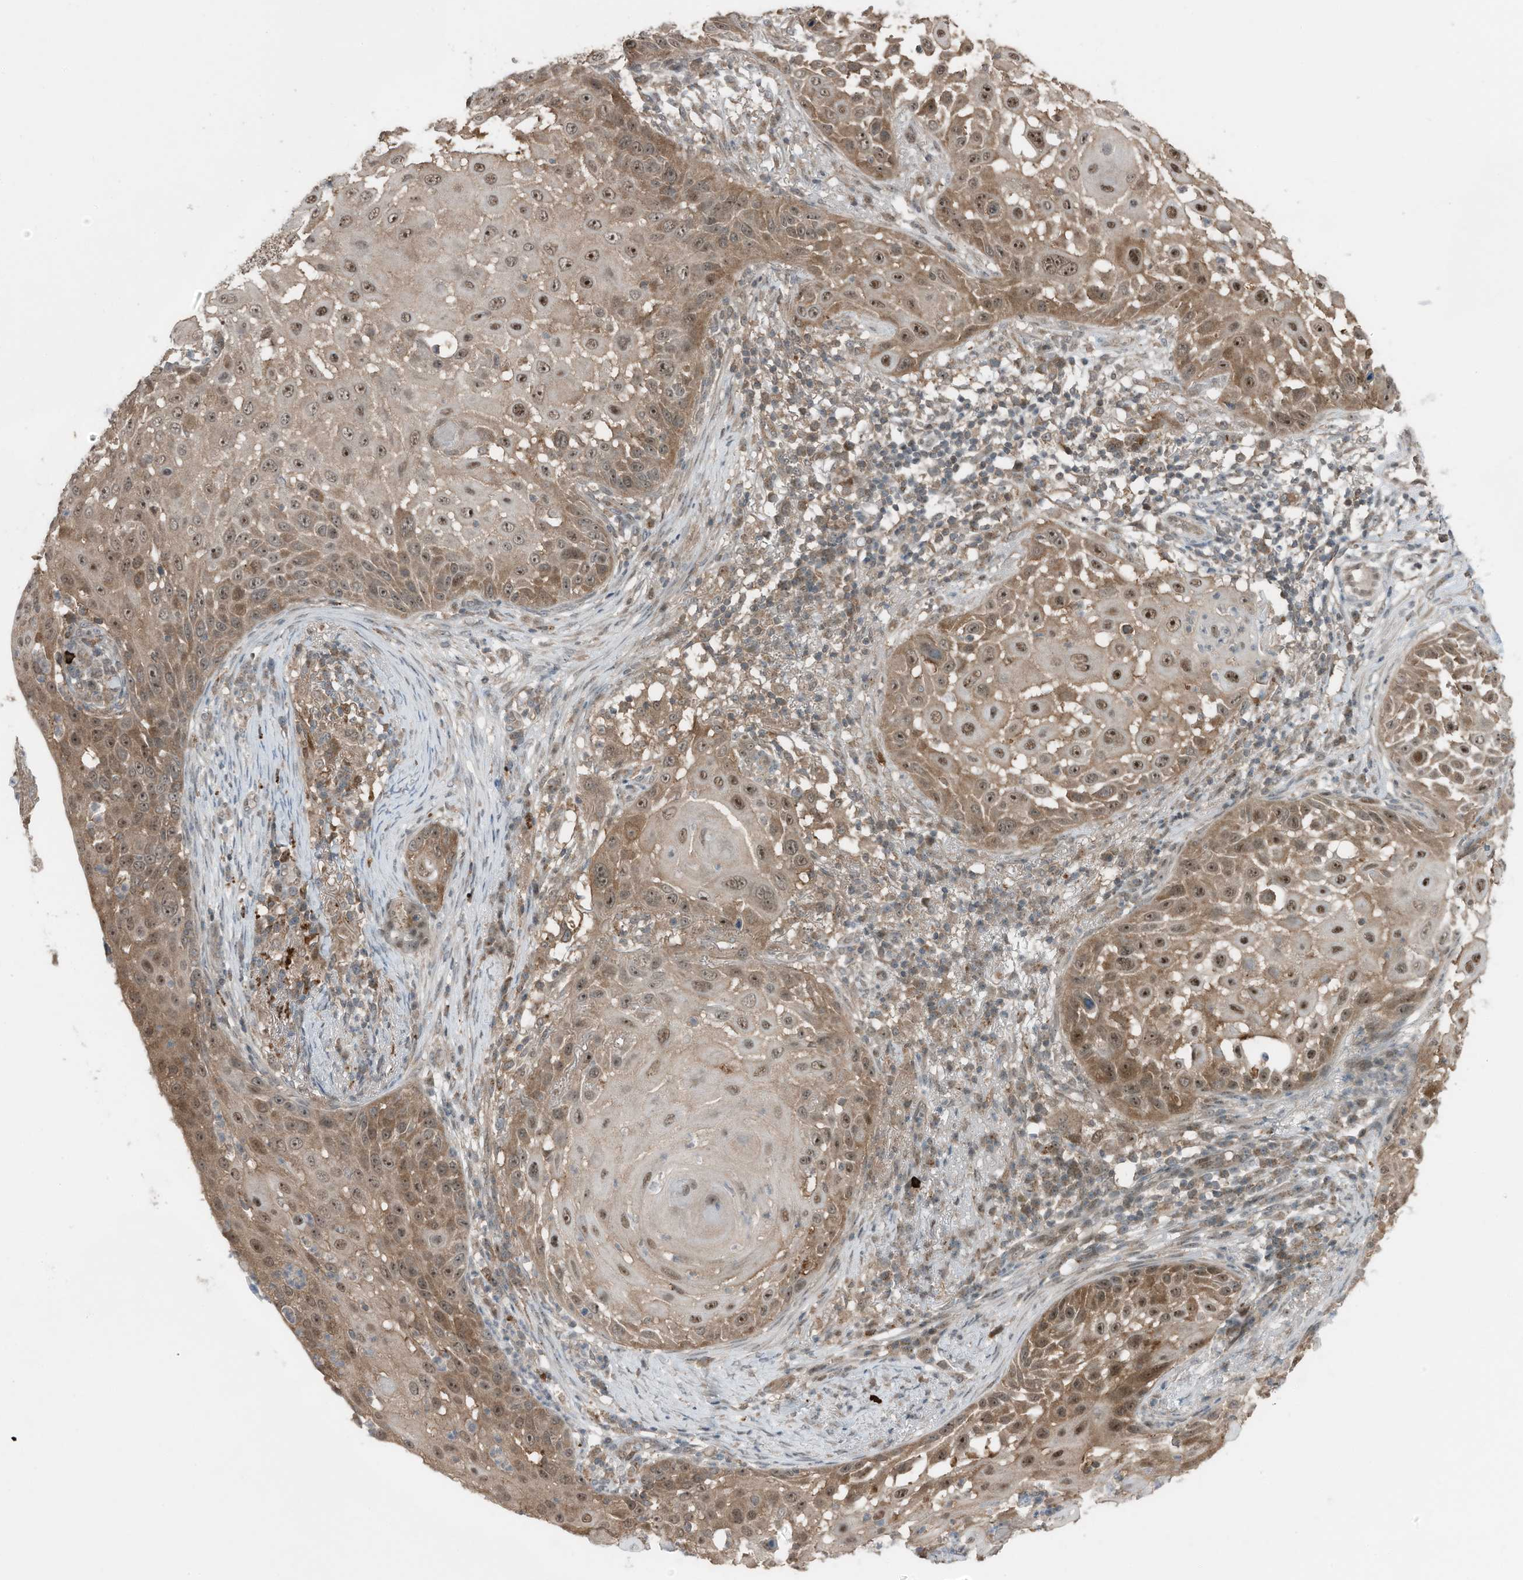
{"staining": {"intensity": "moderate", "quantity": ">75%", "location": "cytoplasmic/membranous,nuclear"}, "tissue": "skin cancer", "cell_type": "Tumor cells", "image_type": "cancer", "snomed": [{"axis": "morphology", "description": "Squamous cell carcinoma, NOS"}, {"axis": "topography", "description": "Skin"}], "caption": "IHC staining of skin squamous cell carcinoma, which displays medium levels of moderate cytoplasmic/membranous and nuclear staining in approximately >75% of tumor cells indicating moderate cytoplasmic/membranous and nuclear protein staining. The staining was performed using DAB (3,3'-diaminobenzidine) (brown) for protein detection and nuclei were counterstained in hematoxylin (blue).", "gene": "TXNDC9", "patient": {"sex": "female", "age": 44}}